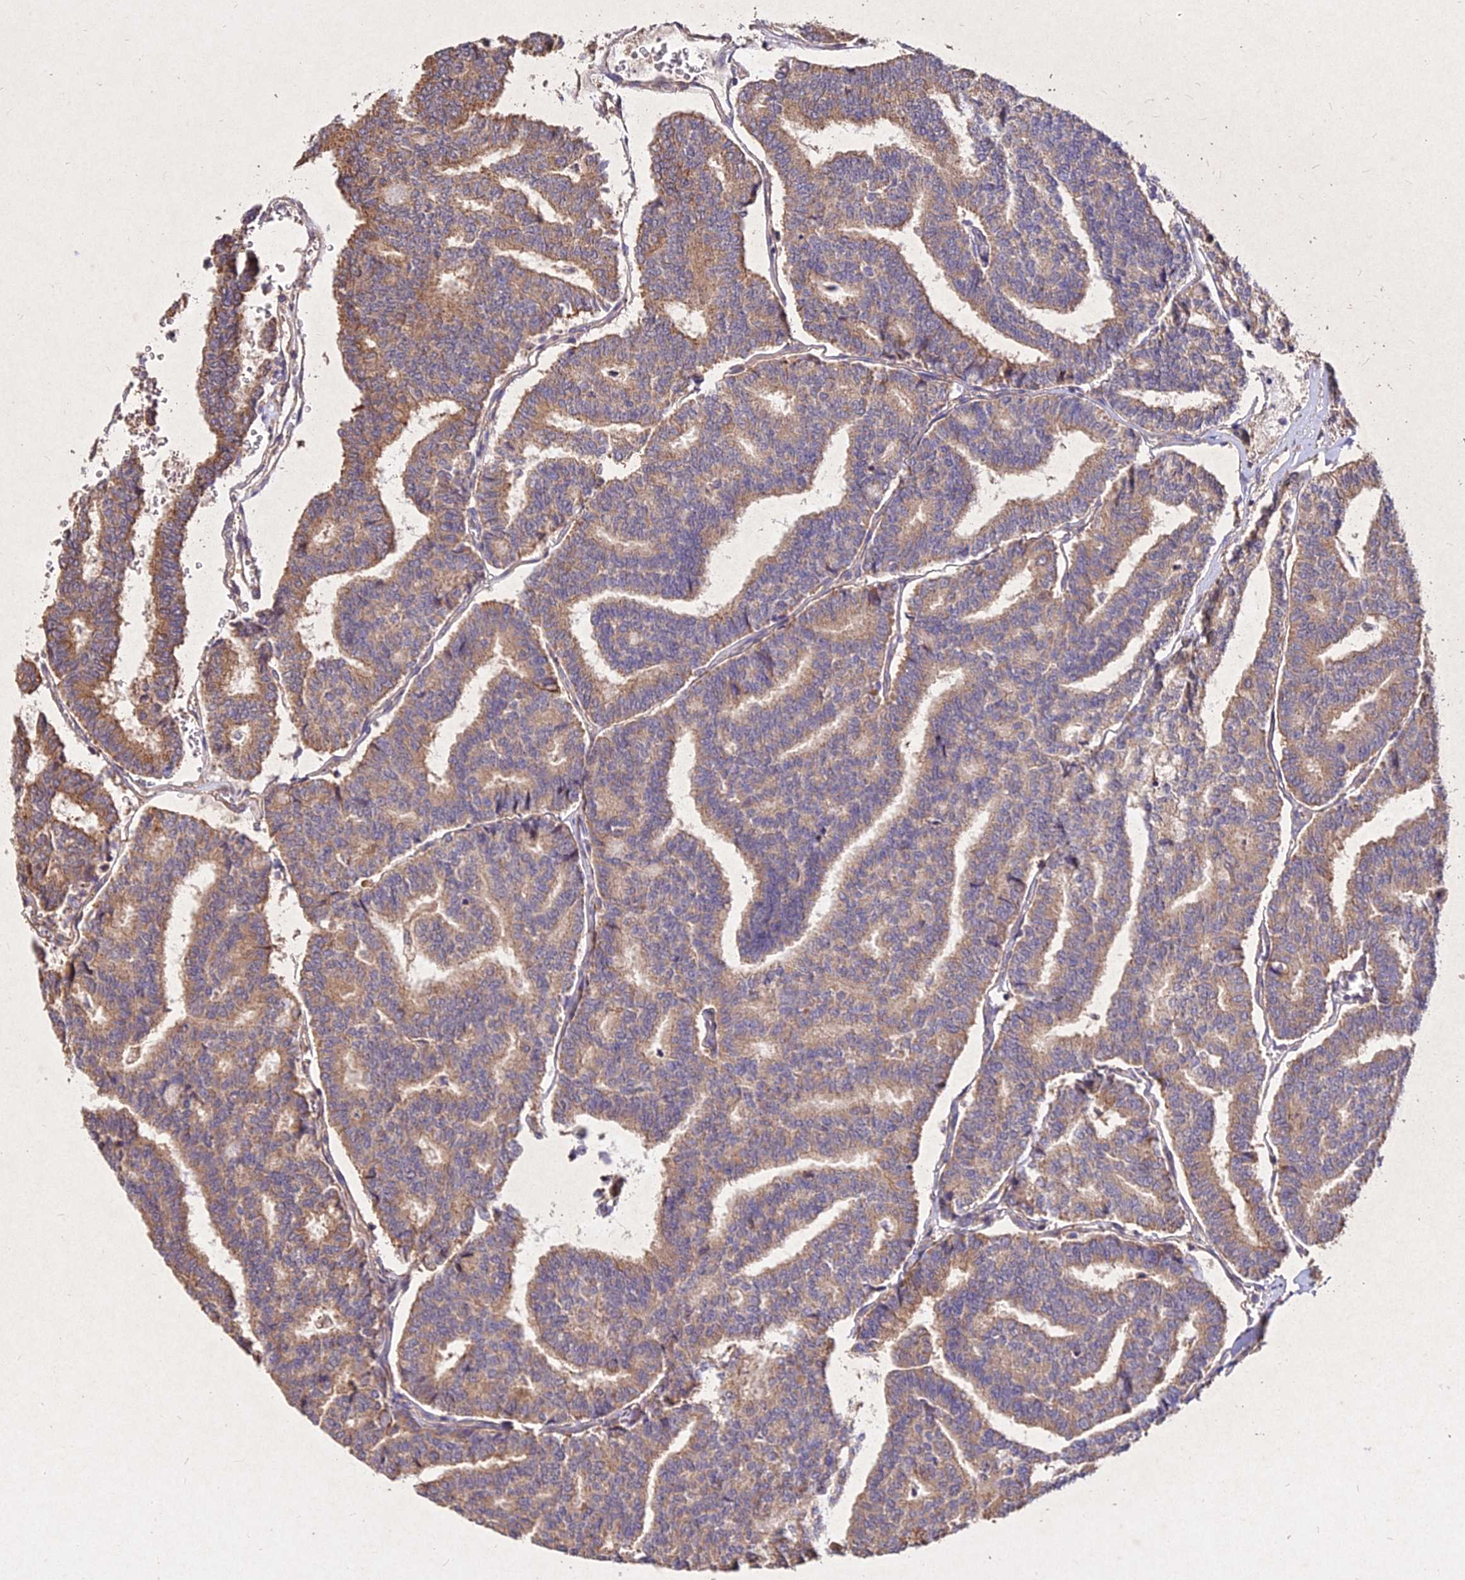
{"staining": {"intensity": "moderate", "quantity": ">75%", "location": "cytoplasmic/membranous"}, "tissue": "thyroid cancer", "cell_type": "Tumor cells", "image_type": "cancer", "snomed": [{"axis": "morphology", "description": "Papillary adenocarcinoma, NOS"}, {"axis": "topography", "description": "Thyroid gland"}], "caption": "A high-resolution histopathology image shows immunohistochemistry (IHC) staining of thyroid cancer (papillary adenocarcinoma), which reveals moderate cytoplasmic/membranous expression in approximately >75% of tumor cells.", "gene": "SKA1", "patient": {"sex": "female", "age": 35}}